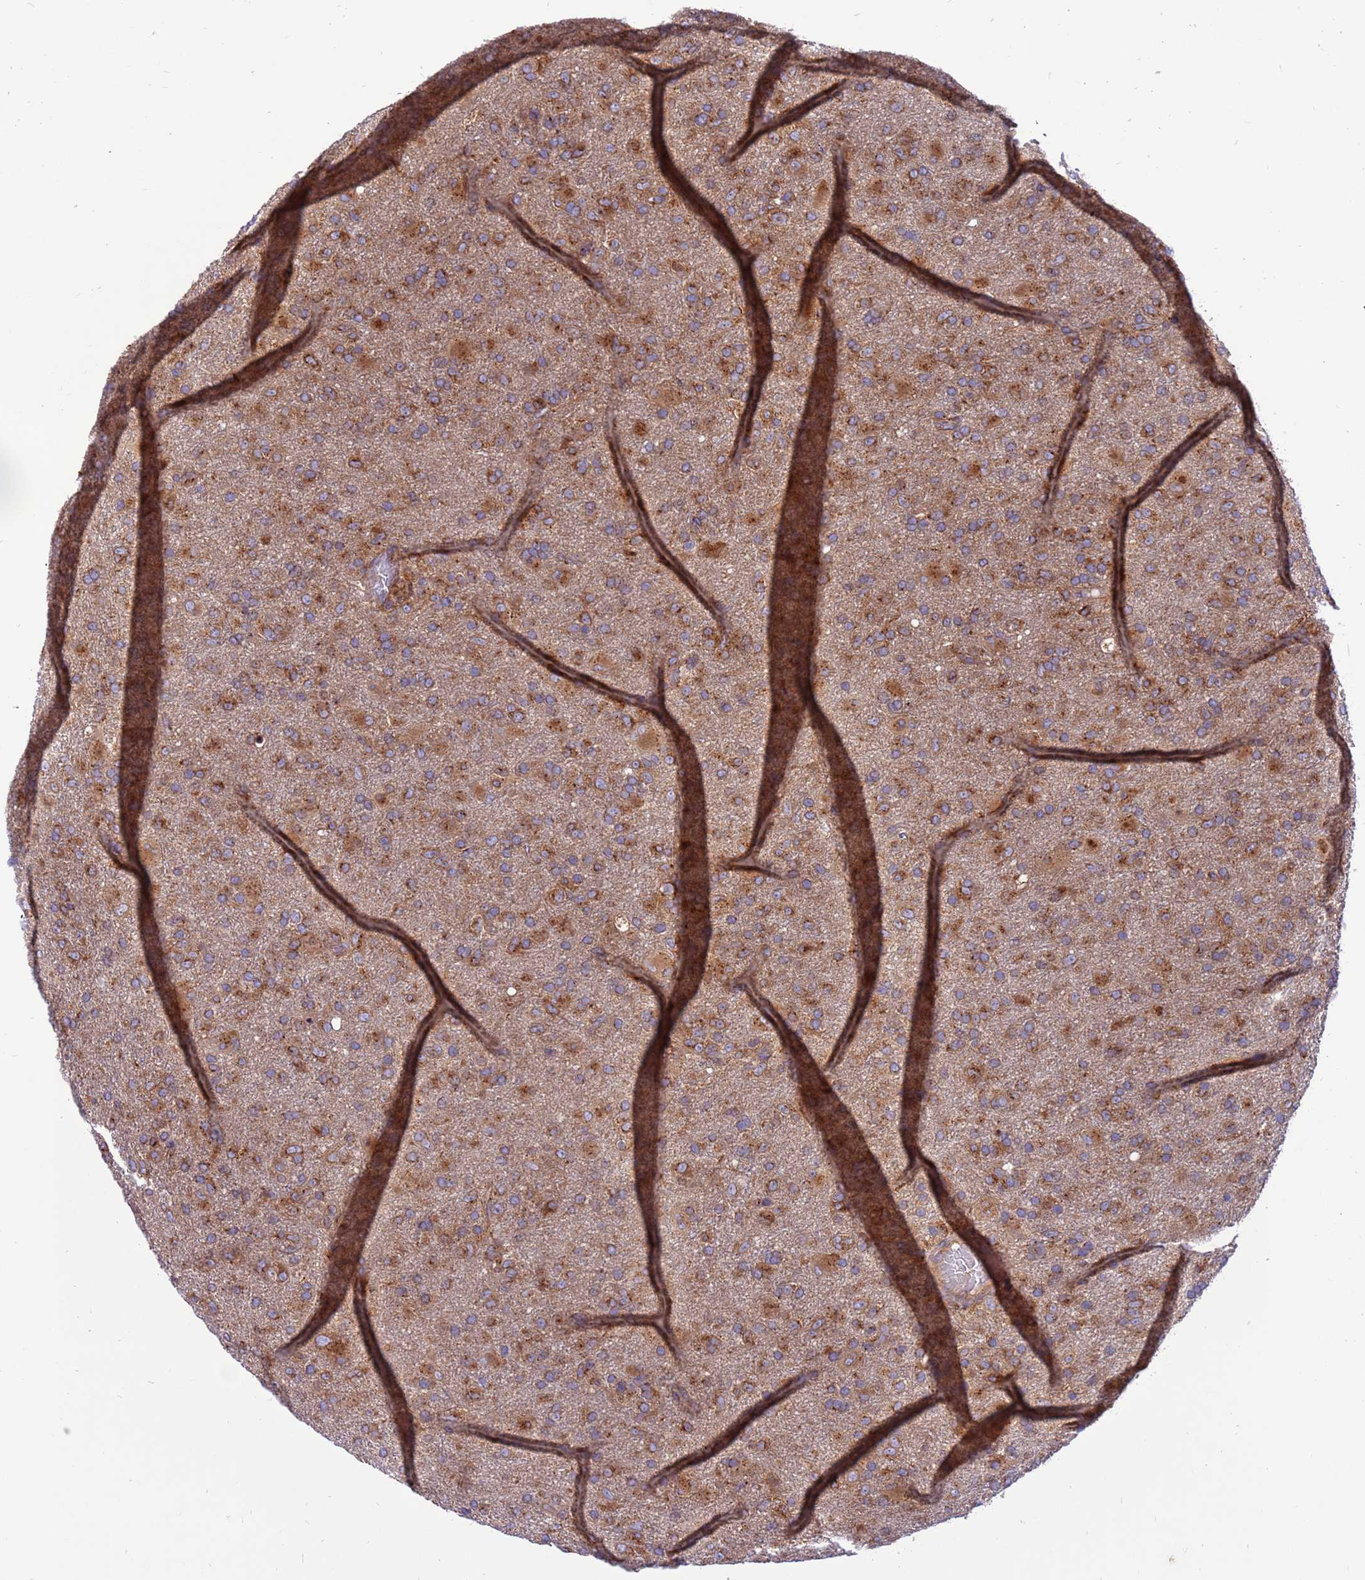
{"staining": {"intensity": "moderate", "quantity": ">75%", "location": "cytoplasmic/membranous"}, "tissue": "glioma", "cell_type": "Tumor cells", "image_type": "cancer", "snomed": [{"axis": "morphology", "description": "Glioma, malignant, Low grade"}, {"axis": "topography", "description": "Brain"}], "caption": "This micrograph demonstrates immunohistochemistry staining of glioma, with medium moderate cytoplasmic/membranous expression in approximately >75% of tumor cells.", "gene": "ZC3HAV1", "patient": {"sex": "male", "age": 65}}